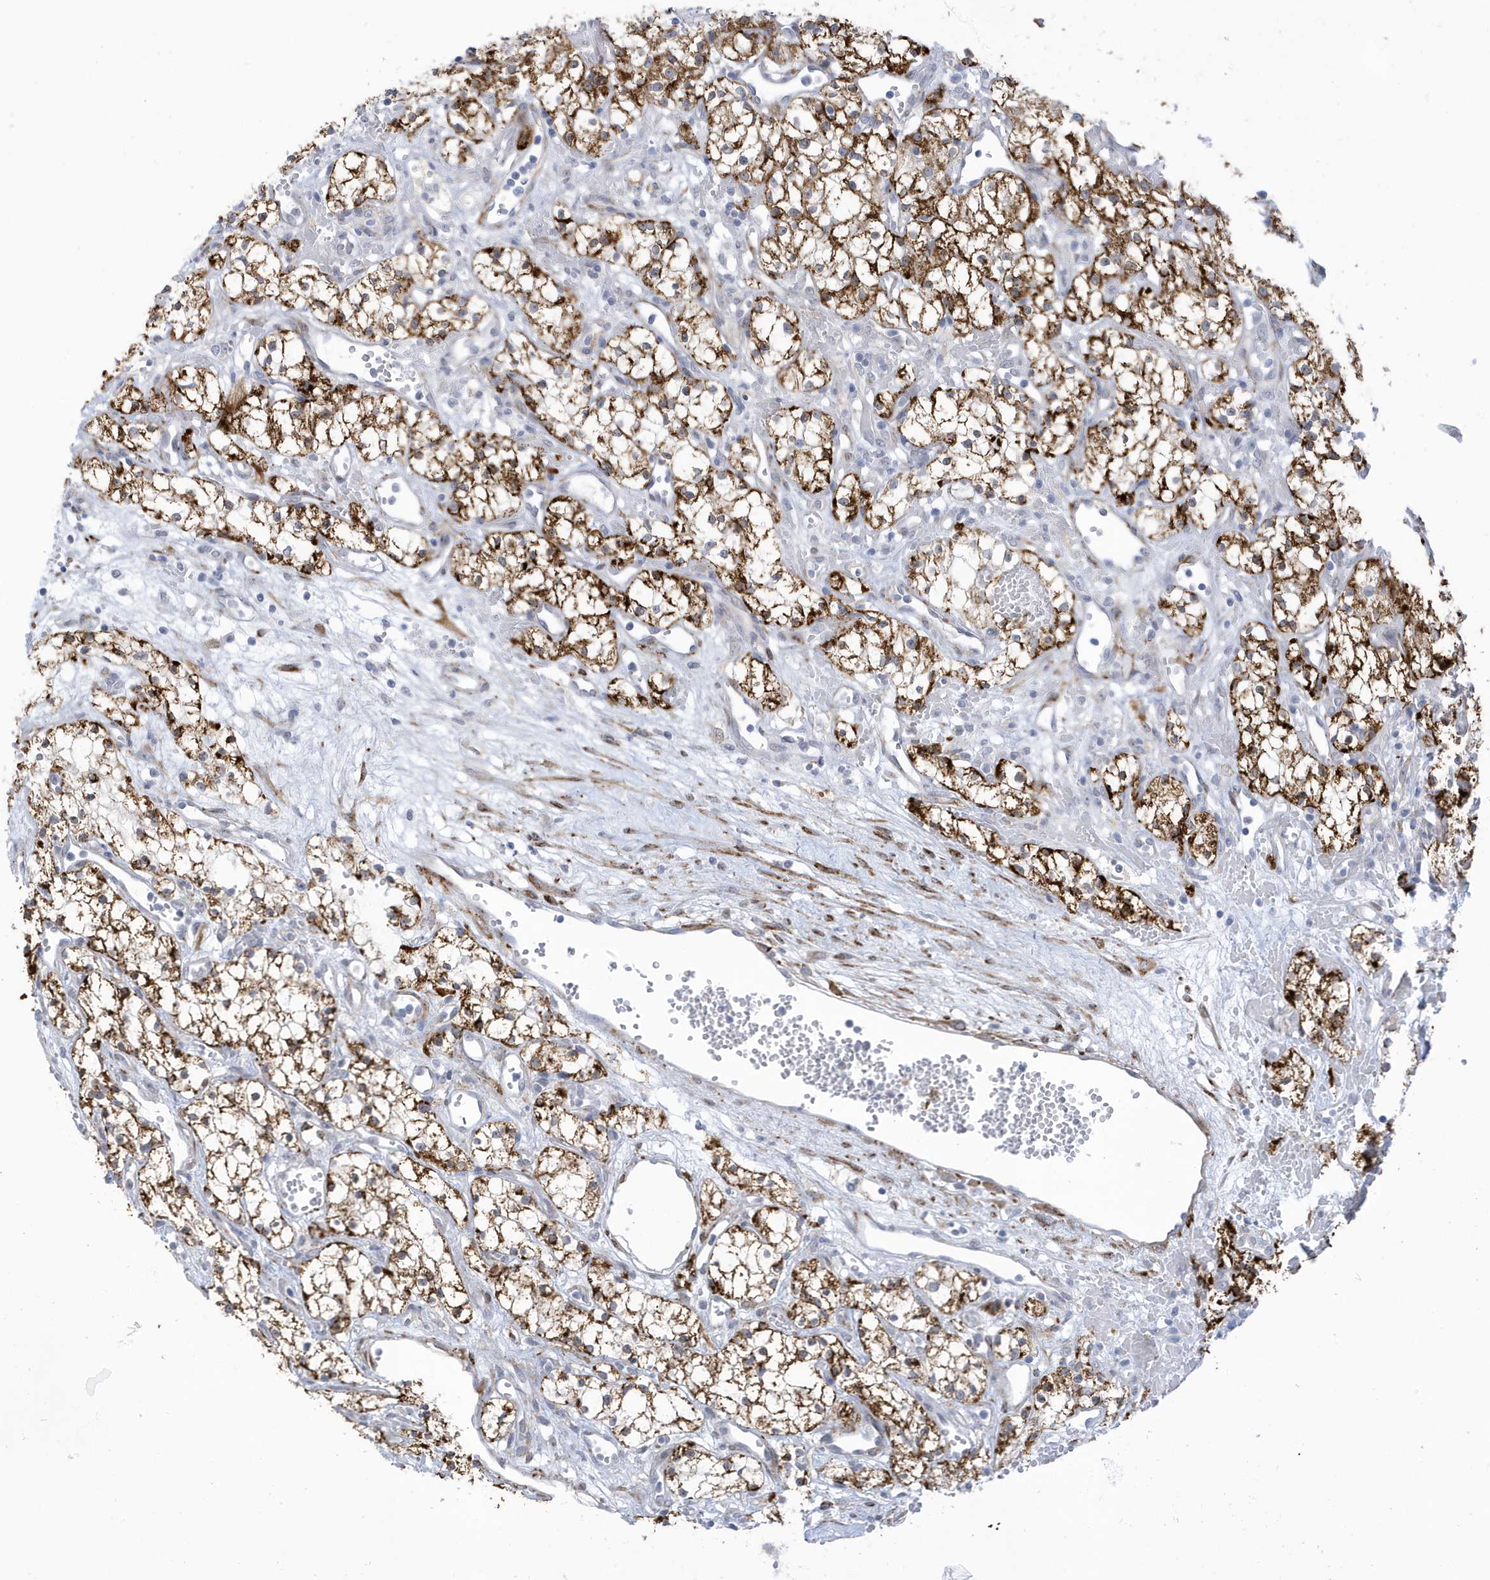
{"staining": {"intensity": "strong", "quantity": ">75%", "location": "cytoplasmic/membranous"}, "tissue": "renal cancer", "cell_type": "Tumor cells", "image_type": "cancer", "snomed": [{"axis": "morphology", "description": "Adenocarcinoma, NOS"}, {"axis": "topography", "description": "Kidney"}], "caption": "Immunohistochemical staining of human renal cancer (adenocarcinoma) exhibits high levels of strong cytoplasmic/membranous protein positivity in approximately >75% of tumor cells. The staining was performed using DAB (3,3'-diaminobenzidine) to visualize the protein expression in brown, while the nuclei were stained in blue with hematoxylin (Magnification: 20x).", "gene": "PERM1", "patient": {"sex": "male", "age": 59}}